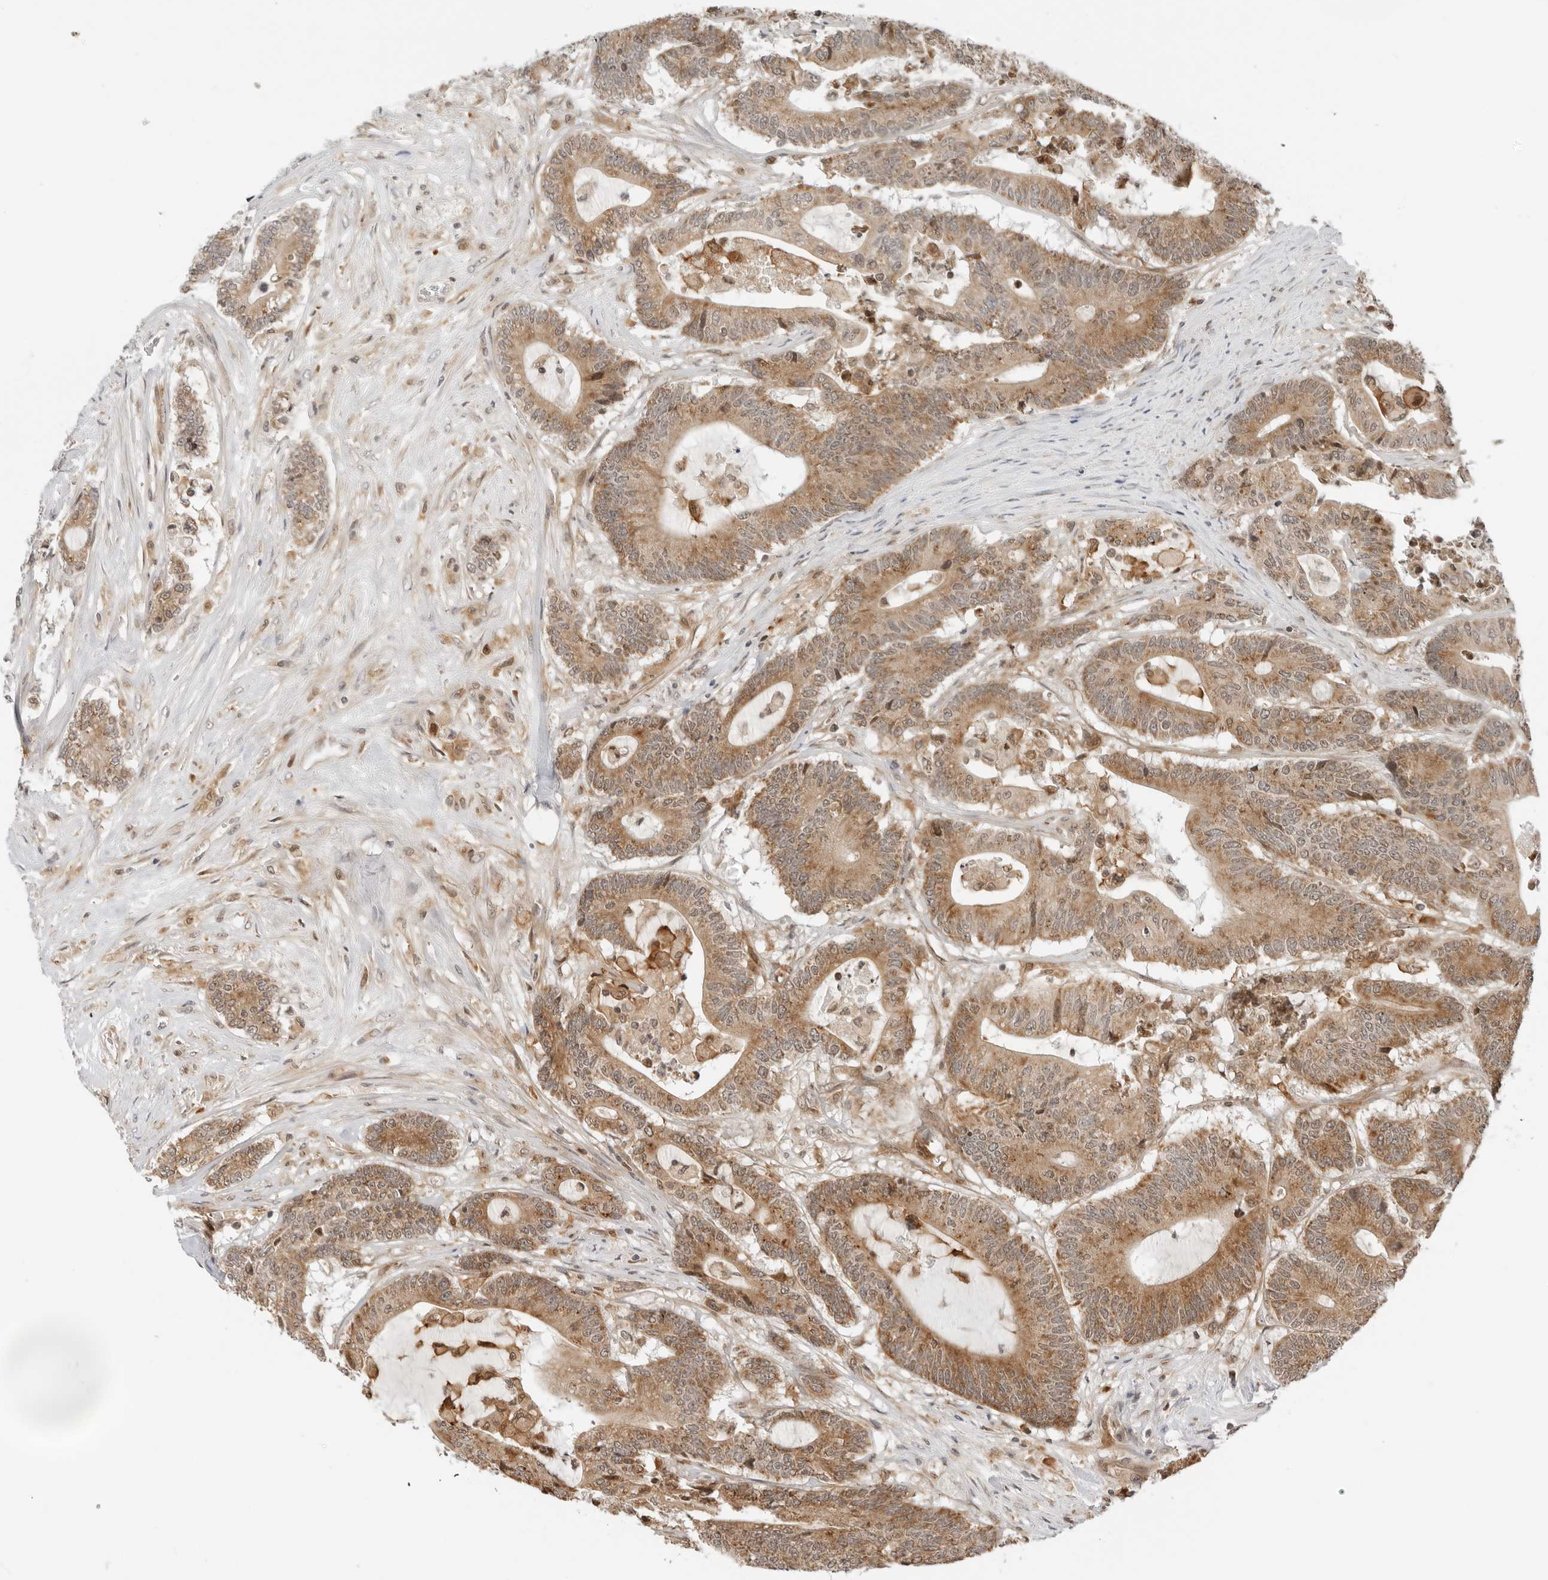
{"staining": {"intensity": "moderate", "quantity": ">75%", "location": "cytoplasmic/membranous"}, "tissue": "colorectal cancer", "cell_type": "Tumor cells", "image_type": "cancer", "snomed": [{"axis": "morphology", "description": "Adenocarcinoma, NOS"}, {"axis": "topography", "description": "Colon"}], "caption": "Human colorectal cancer (adenocarcinoma) stained with a brown dye demonstrates moderate cytoplasmic/membranous positive staining in approximately >75% of tumor cells.", "gene": "RC3H1", "patient": {"sex": "female", "age": 84}}